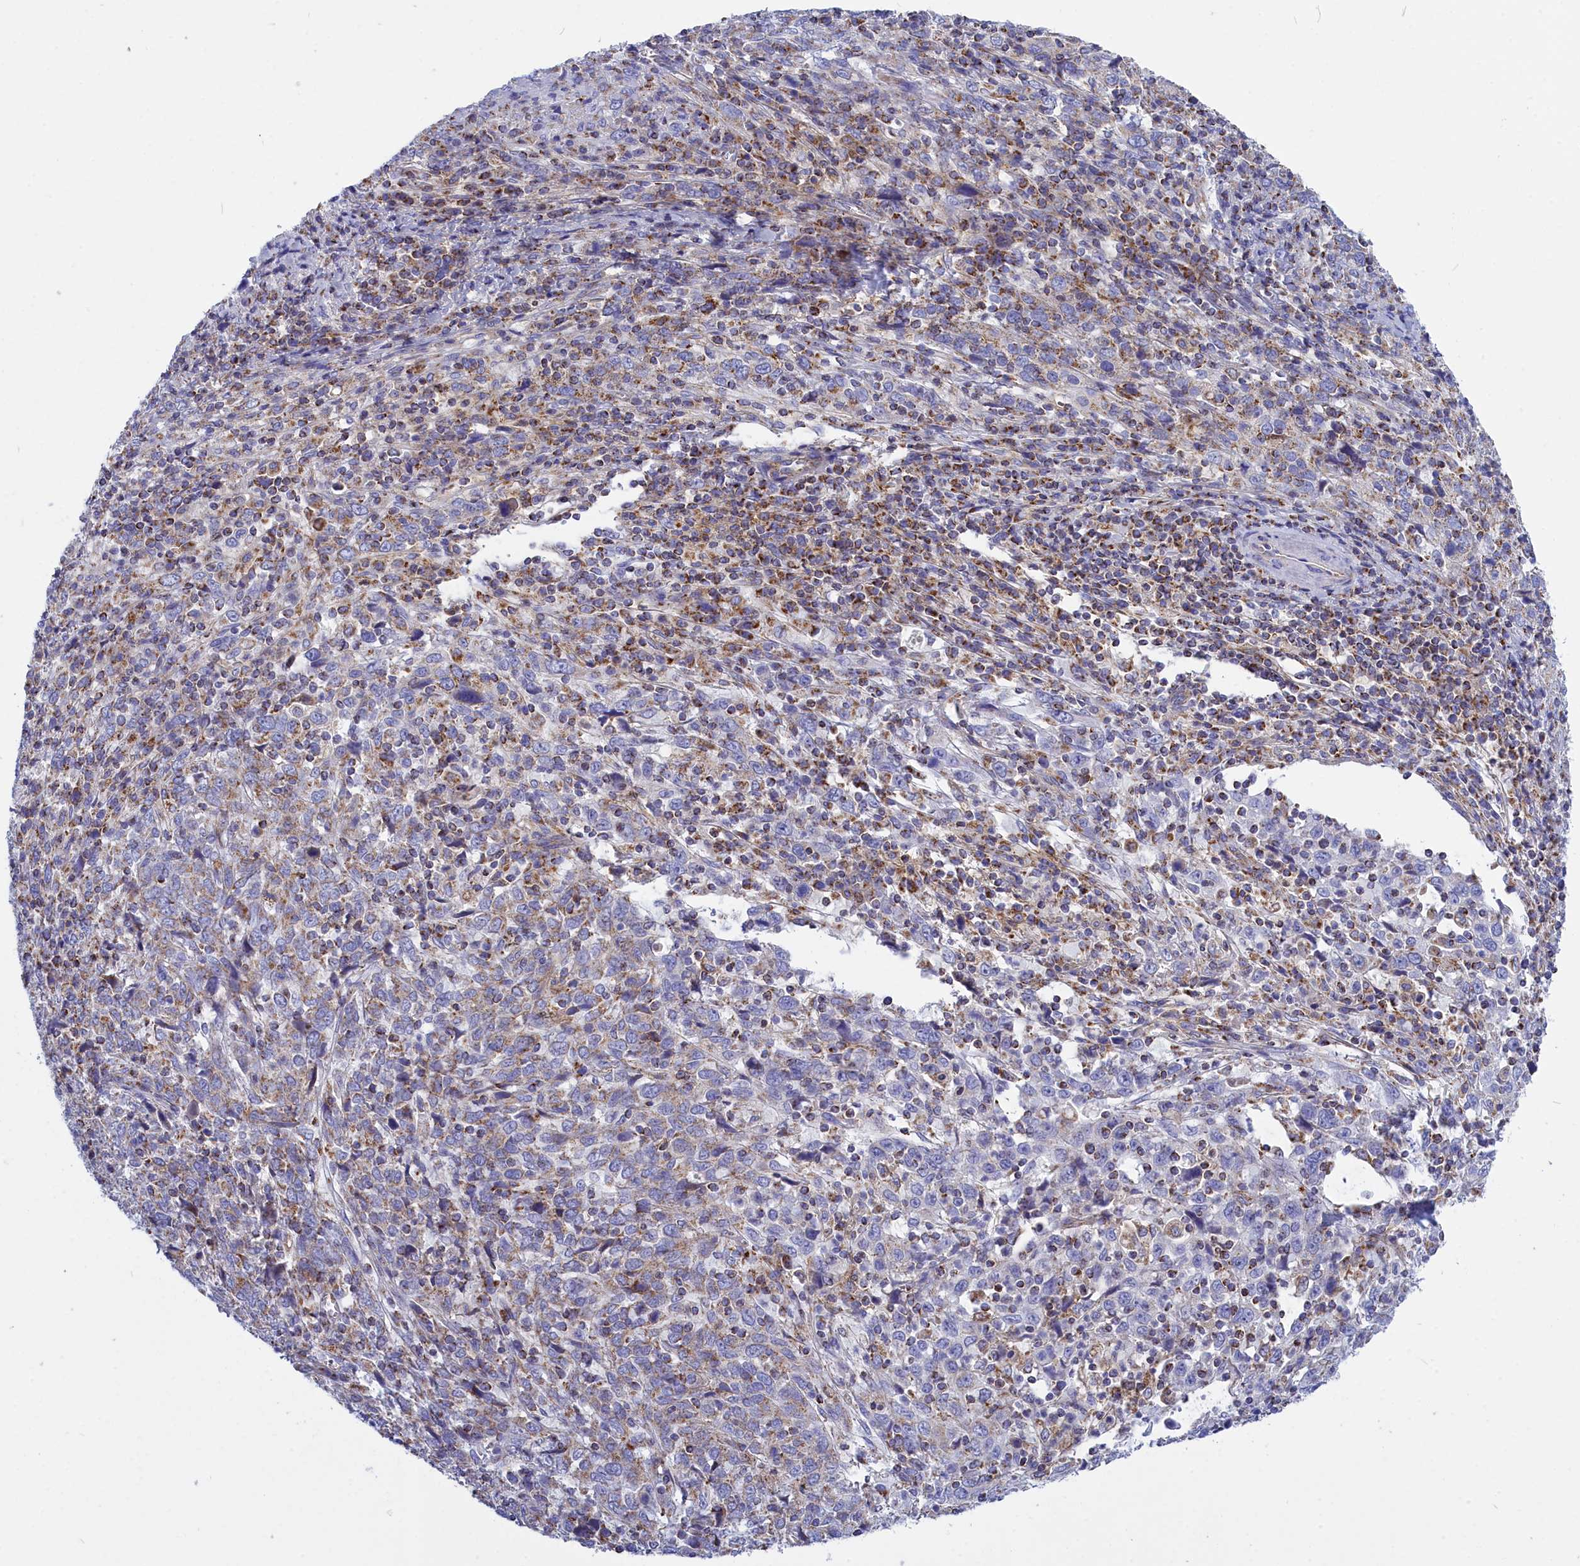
{"staining": {"intensity": "weak", "quantity": "25%-75%", "location": "cytoplasmic/membranous"}, "tissue": "cervical cancer", "cell_type": "Tumor cells", "image_type": "cancer", "snomed": [{"axis": "morphology", "description": "Squamous cell carcinoma, NOS"}, {"axis": "topography", "description": "Cervix"}], "caption": "Brown immunohistochemical staining in cervical cancer exhibits weak cytoplasmic/membranous positivity in approximately 25%-75% of tumor cells.", "gene": "CCRL2", "patient": {"sex": "female", "age": 46}}